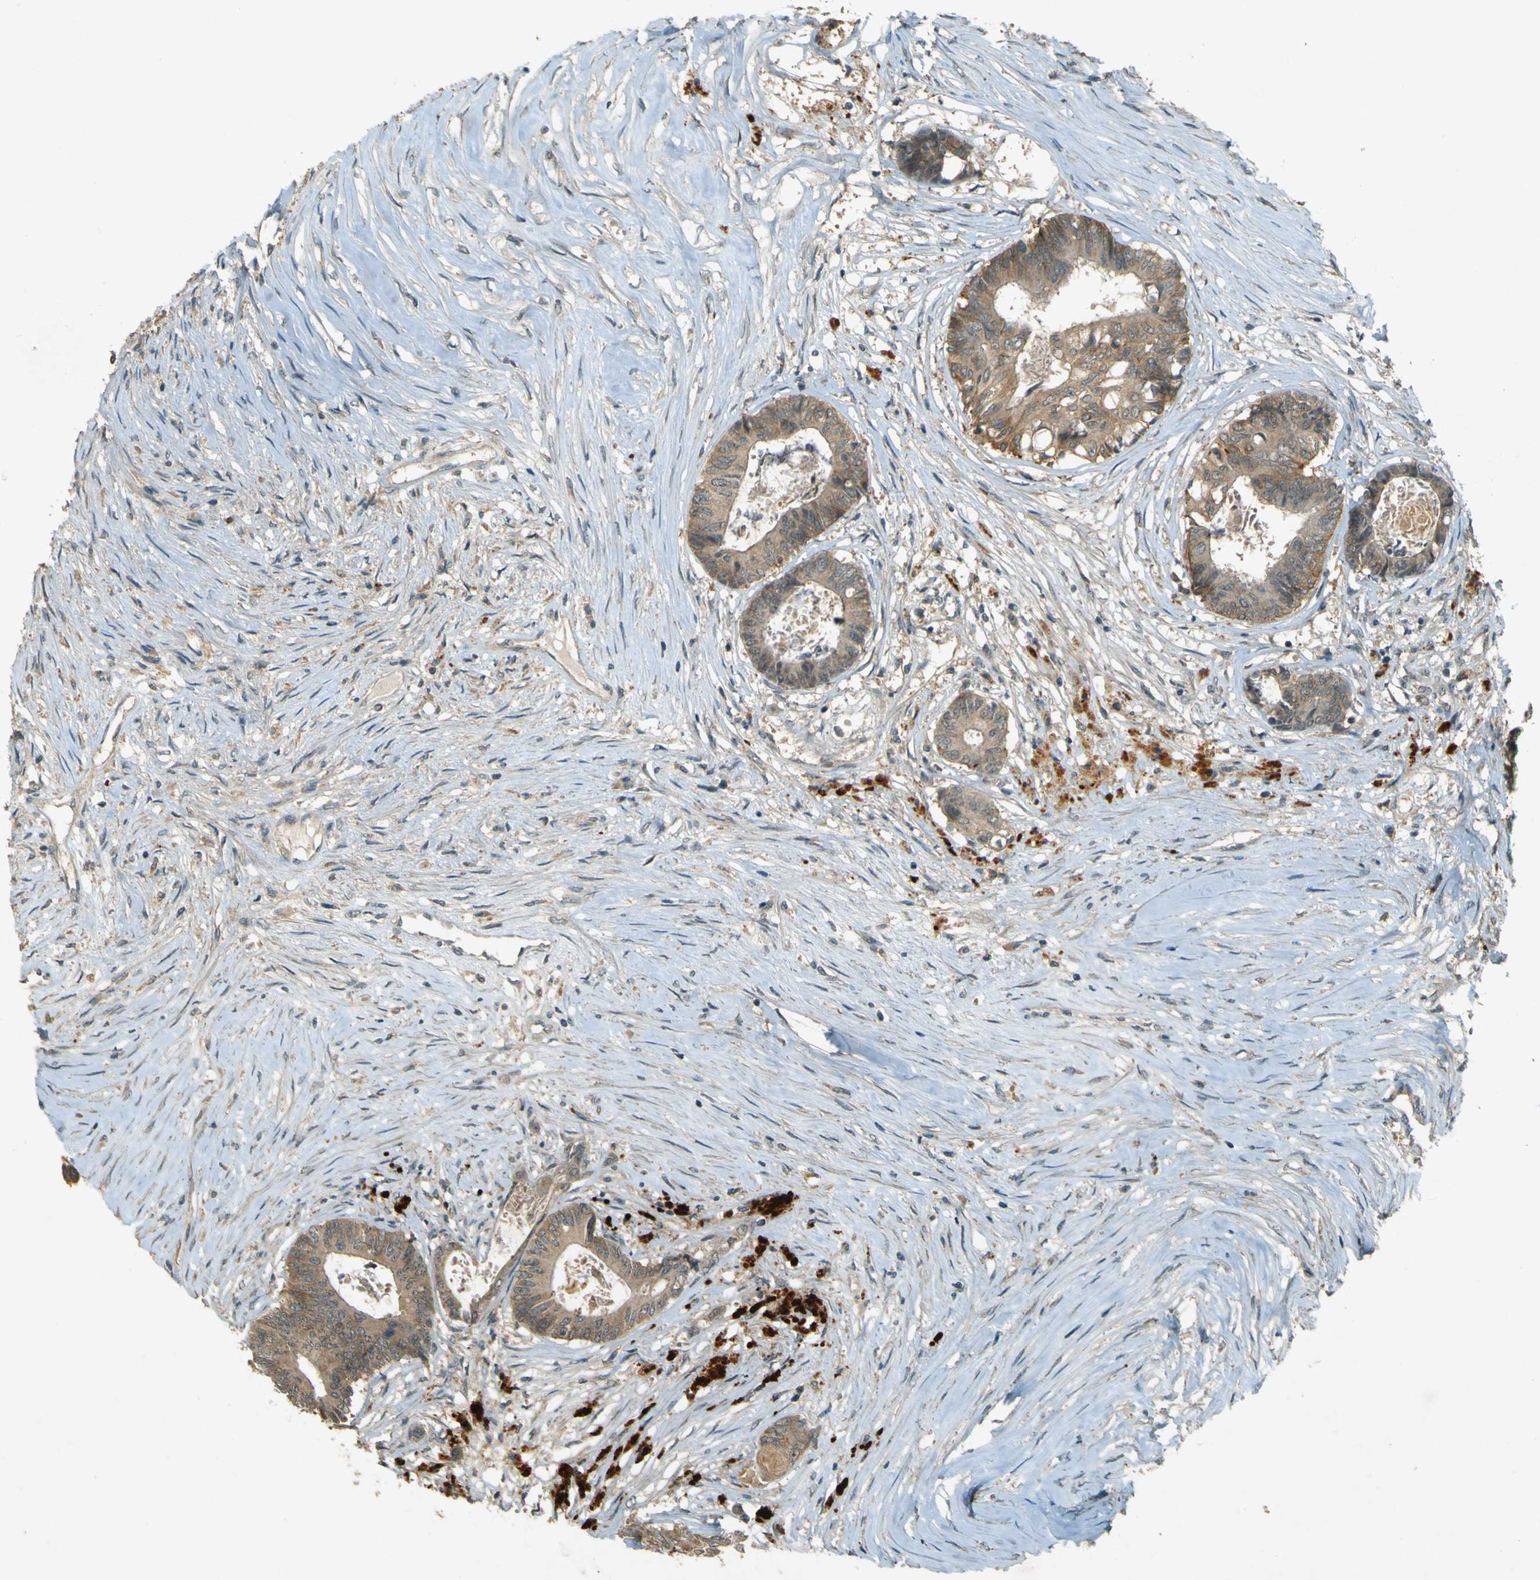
{"staining": {"intensity": "moderate", "quantity": ">75%", "location": "cytoplasmic/membranous"}, "tissue": "colorectal cancer", "cell_type": "Tumor cells", "image_type": "cancer", "snomed": [{"axis": "morphology", "description": "Adenocarcinoma, NOS"}, {"axis": "topography", "description": "Rectum"}], "caption": "Protein expression analysis of colorectal cancer displays moderate cytoplasmic/membranous staining in approximately >75% of tumor cells. (Stains: DAB (3,3'-diaminobenzidine) in brown, nuclei in blue, Microscopy: brightfield microscopy at high magnification).", "gene": "MPDZ", "patient": {"sex": "male", "age": 63}}